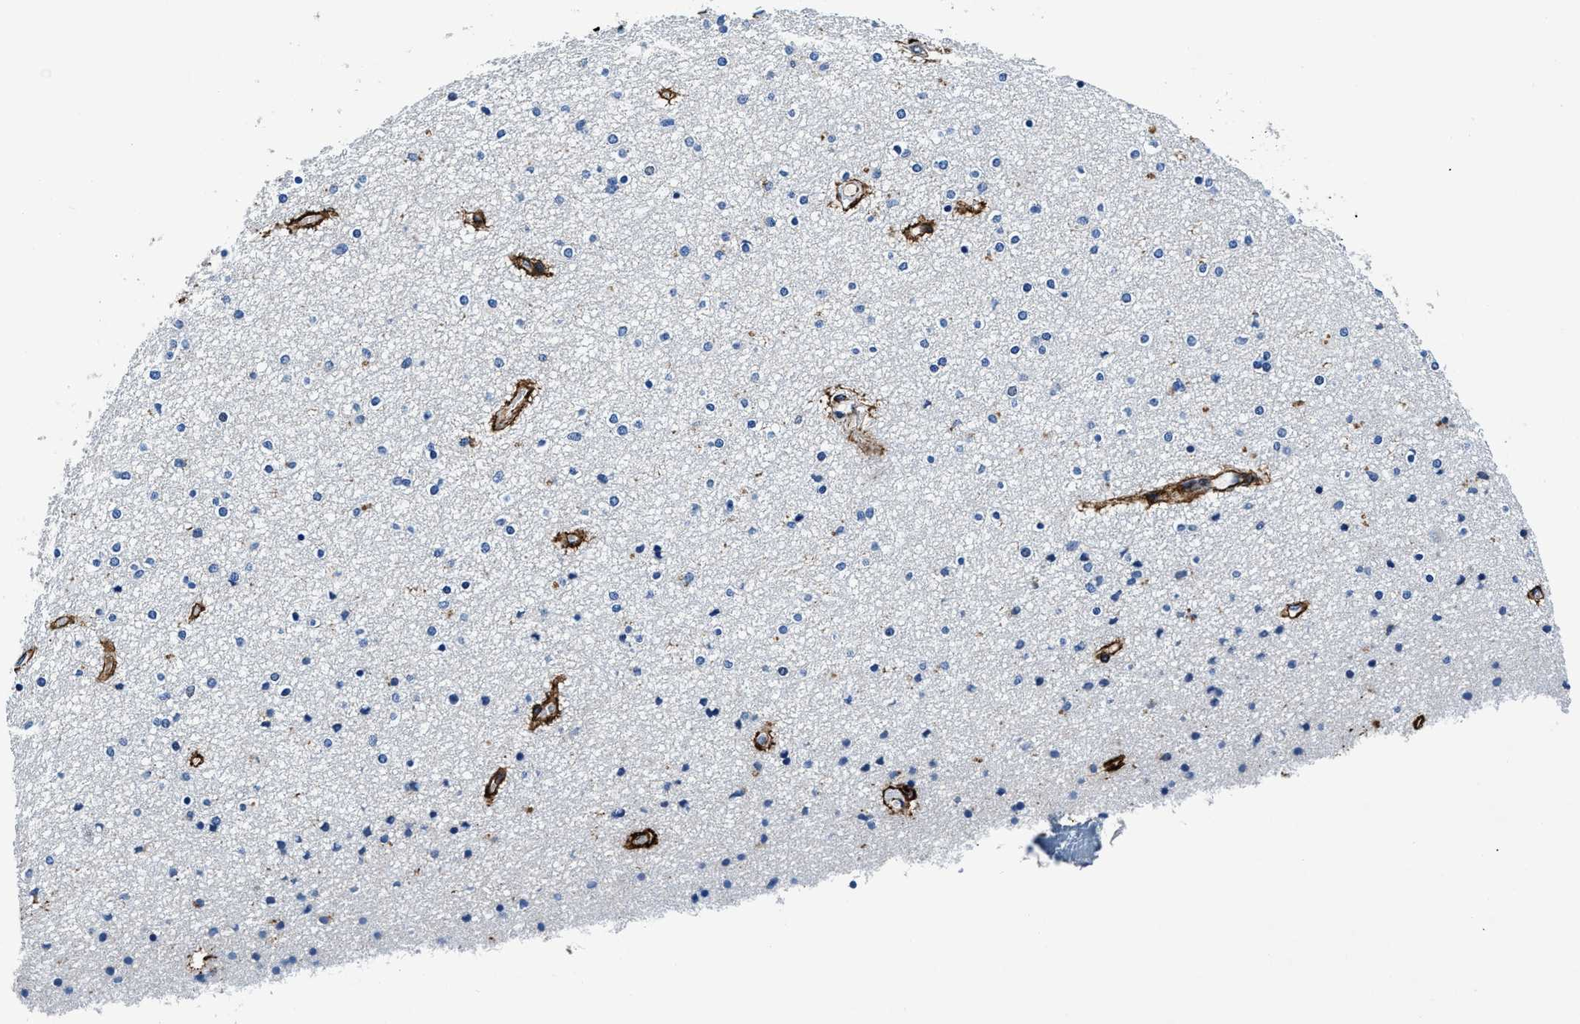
{"staining": {"intensity": "negative", "quantity": "none", "location": "none"}, "tissue": "caudate", "cell_type": "Glial cells", "image_type": "normal", "snomed": [{"axis": "morphology", "description": "Normal tissue, NOS"}, {"axis": "topography", "description": "Lateral ventricle wall"}], "caption": "Human caudate stained for a protein using IHC exhibits no expression in glial cells.", "gene": "DAG1", "patient": {"sex": "female", "age": 54}}